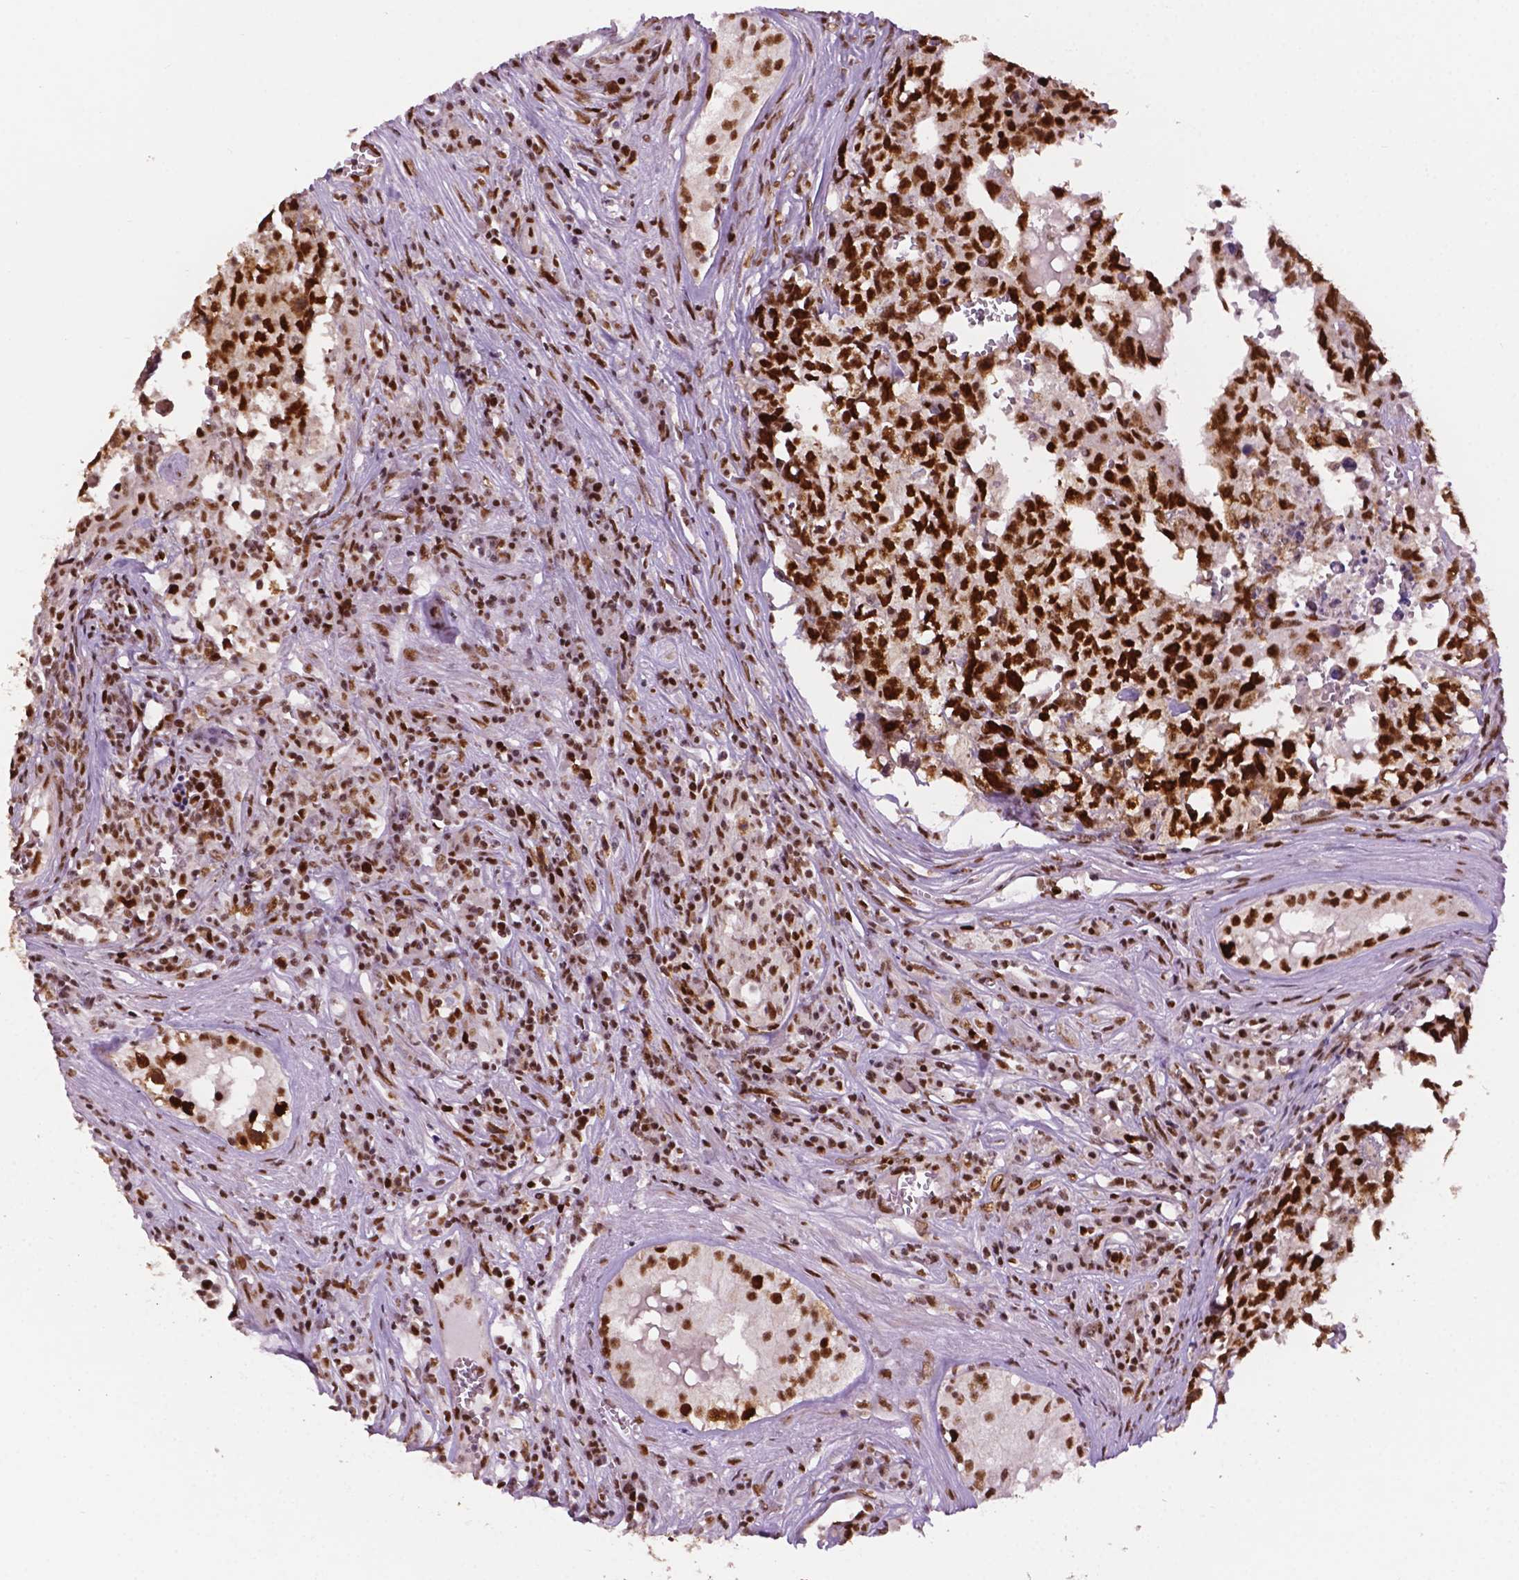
{"staining": {"intensity": "strong", "quantity": "25%-75%", "location": "nuclear"}, "tissue": "testis cancer", "cell_type": "Tumor cells", "image_type": "cancer", "snomed": [{"axis": "morphology", "description": "Carcinoma, Embryonal, NOS"}, {"axis": "topography", "description": "Testis"}], "caption": "Protein staining by immunohistochemistry reveals strong nuclear staining in about 25%-75% of tumor cells in embryonal carcinoma (testis).", "gene": "MLH1", "patient": {"sex": "male", "age": 22}}